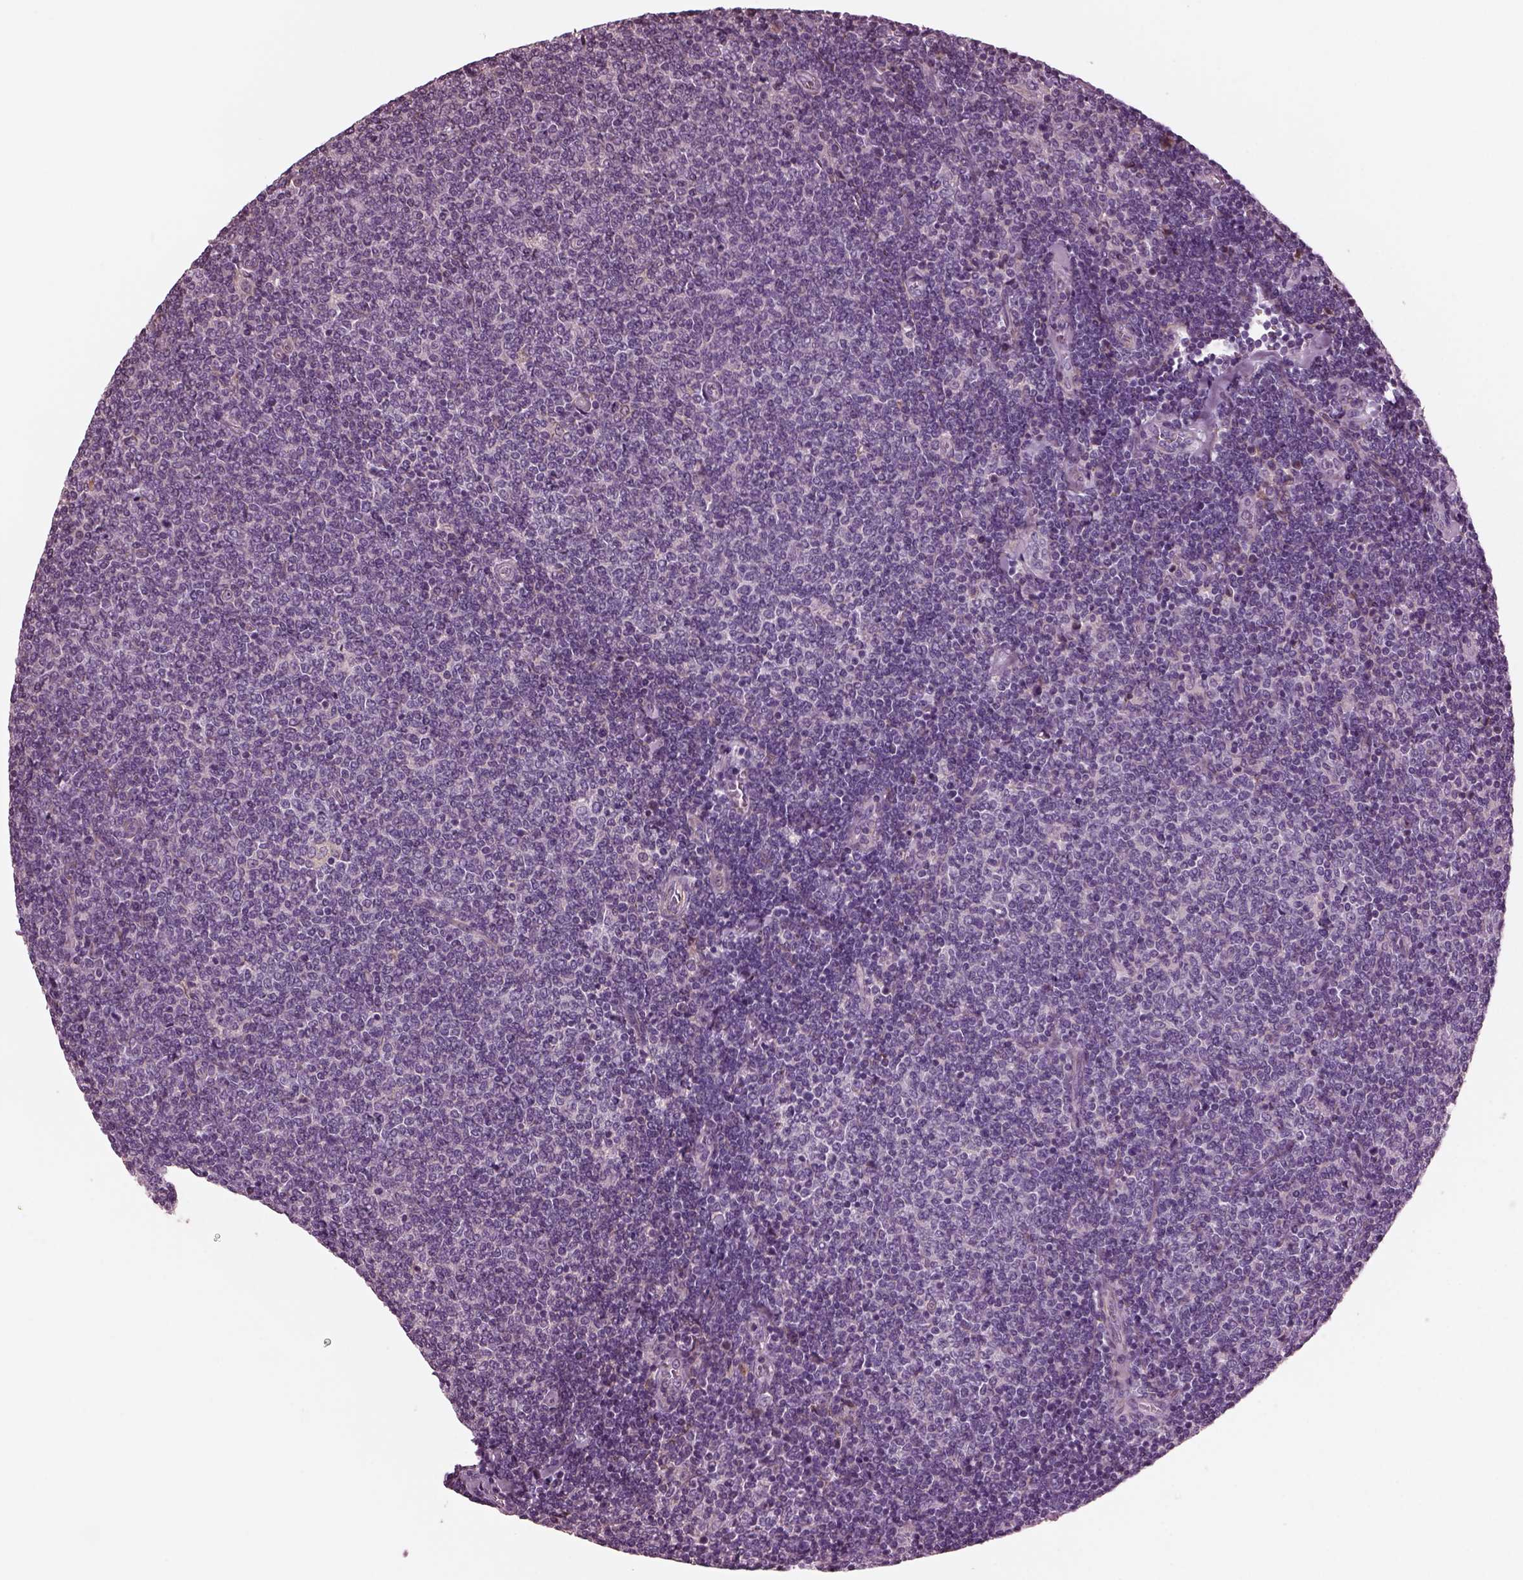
{"staining": {"intensity": "negative", "quantity": "none", "location": "none"}, "tissue": "lymphoma", "cell_type": "Tumor cells", "image_type": "cancer", "snomed": [{"axis": "morphology", "description": "Malignant lymphoma, non-Hodgkin's type, Low grade"}, {"axis": "topography", "description": "Lymph node"}], "caption": "IHC micrograph of neoplastic tissue: low-grade malignant lymphoma, non-Hodgkin's type stained with DAB (3,3'-diaminobenzidine) reveals no significant protein positivity in tumor cells. The staining is performed using DAB brown chromogen with nuclei counter-stained in using hematoxylin.", "gene": "GDF11", "patient": {"sex": "male", "age": 52}}